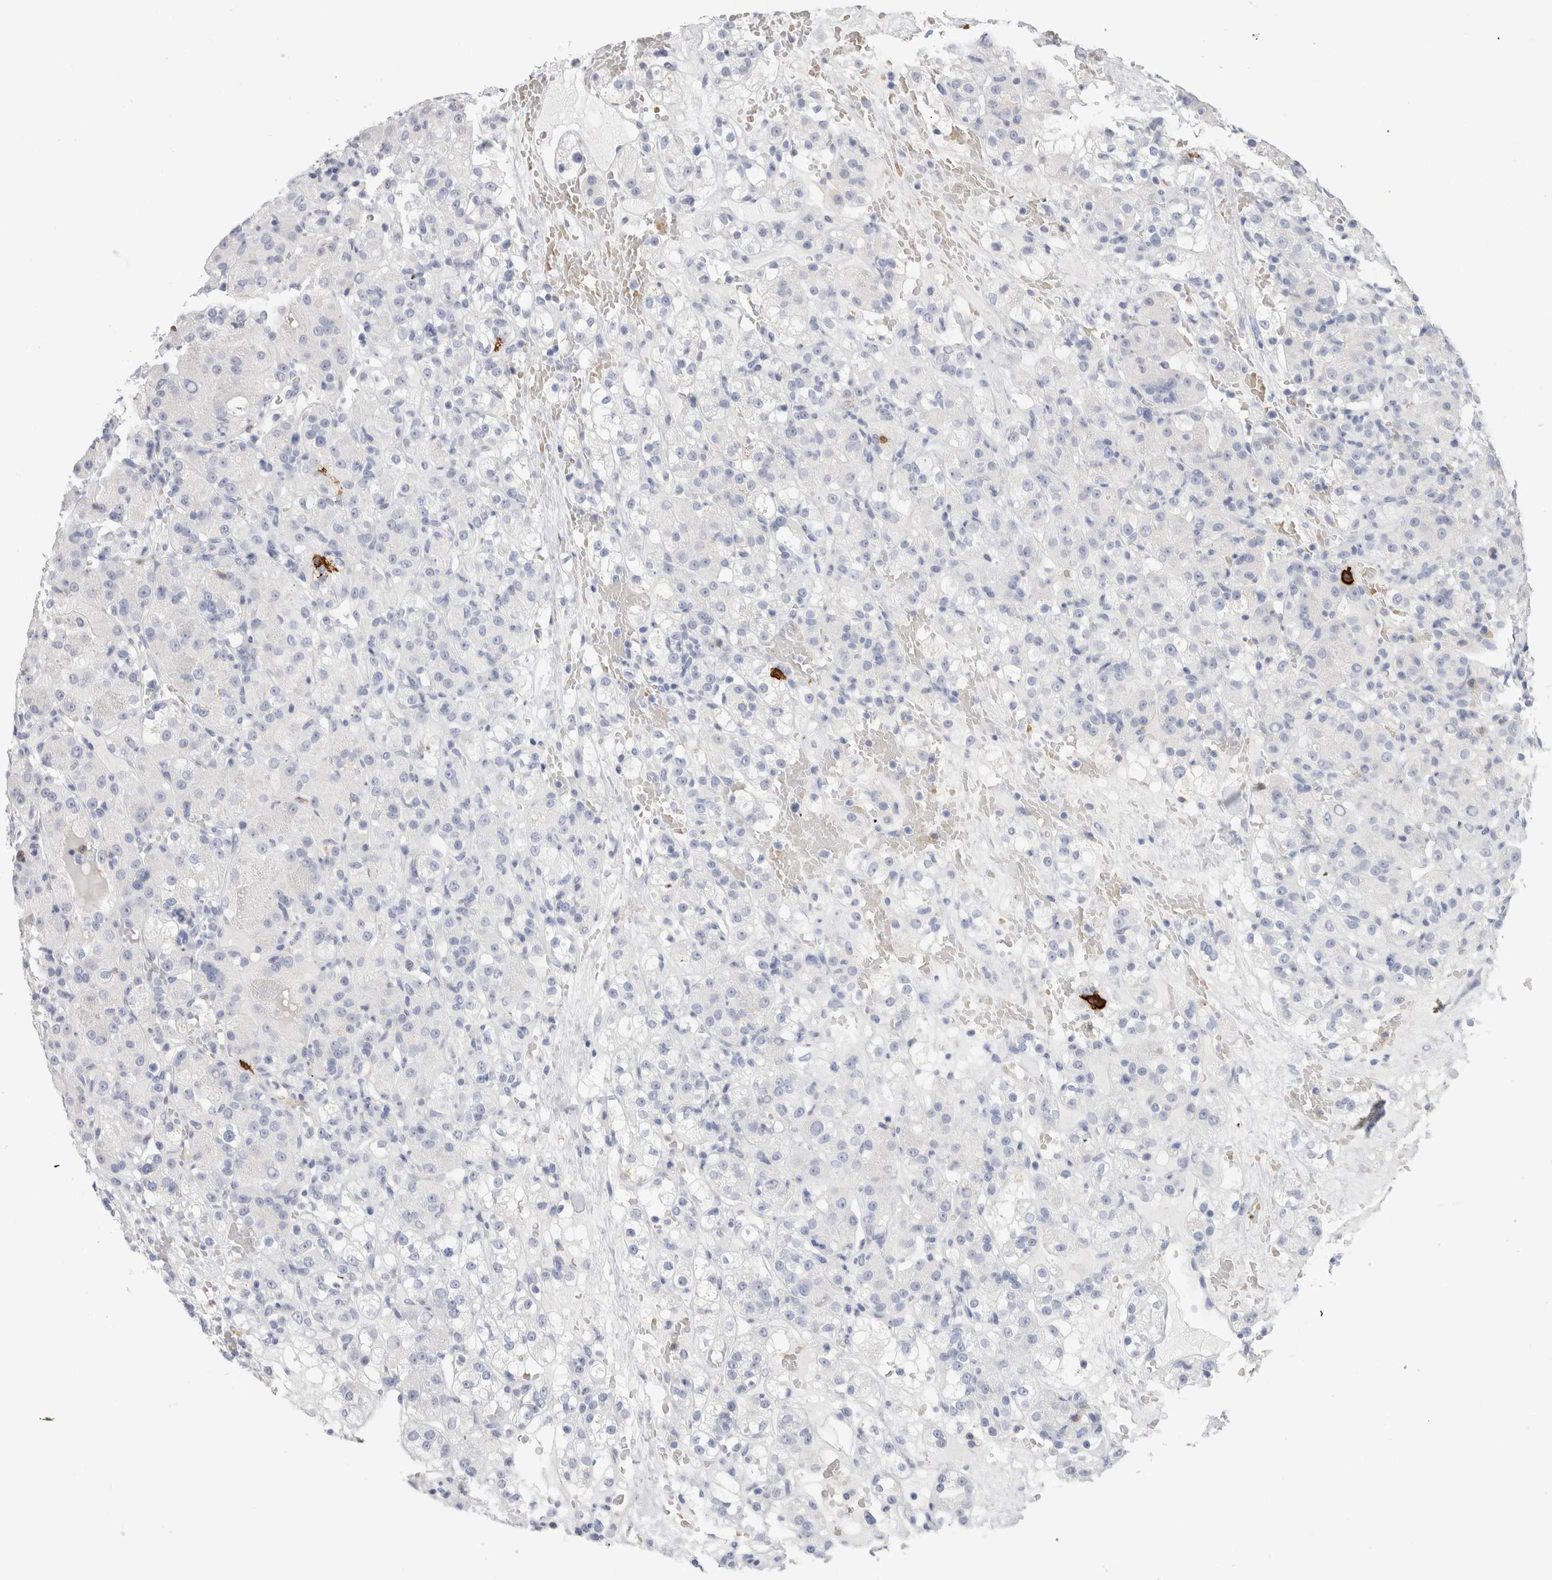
{"staining": {"intensity": "negative", "quantity": "none", "location": "none"}, "tissue": "renal cancer", "cell_type": "Tumor cells", "image_type": "cancer", "snomed": [{"axis": "morphology", "description": "Normal tissue, NOS"}, {"axis": "morphology", "description": "Adenocarcinoma, NOS"}, {"axis": "topography", "description": "Kidney"}], "caption": "There is no significant positivity in tumor cells of renal cancer (adenocarcinoma).", "gene": "CD38", "patient": {"sex": "male", "age": 61}}